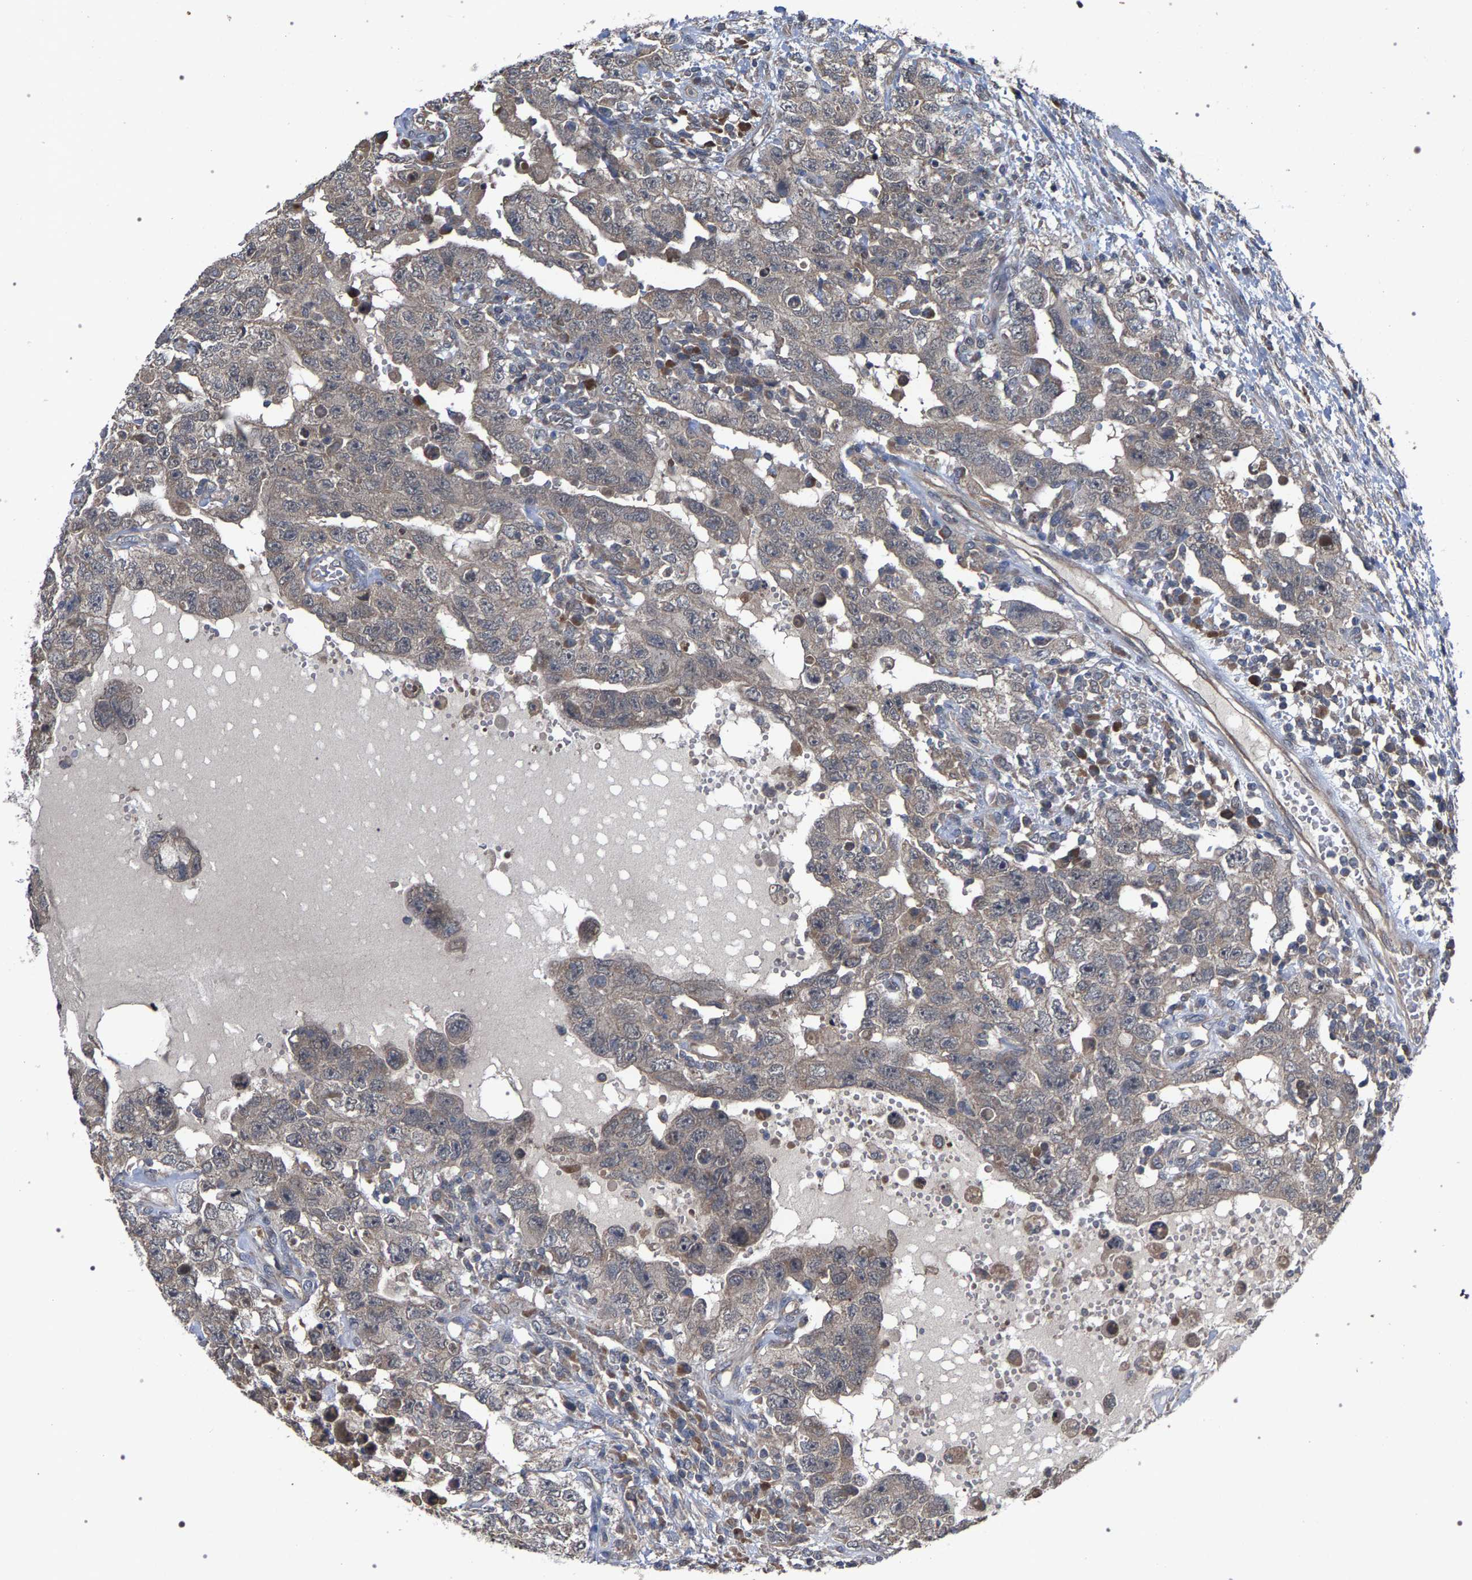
{"staining": {"intensity": "weak", "quantity": ">75%", "location": "cytoplasmic/membranous"}, "tissue": "testis cancer", "cell_type": "Tumor cells", "image_type": "cancer", "snomed": [{"axis": "morphology", "description": "Carcinoma, Embryonal, NOS"}, {"axis": "topography", "description": "Testis"}], "caption": "Brown immunohistochemical staining in testis cancer (embryonal carcinoma) shows weak cytoplasmic/membranous staining in about >75% of tumor cells. (brown staining indicates protein expression, while blue staining denotes nuclei).", "gene": "SLC4A4", "patient": {"sex": "male", "age": 26}}